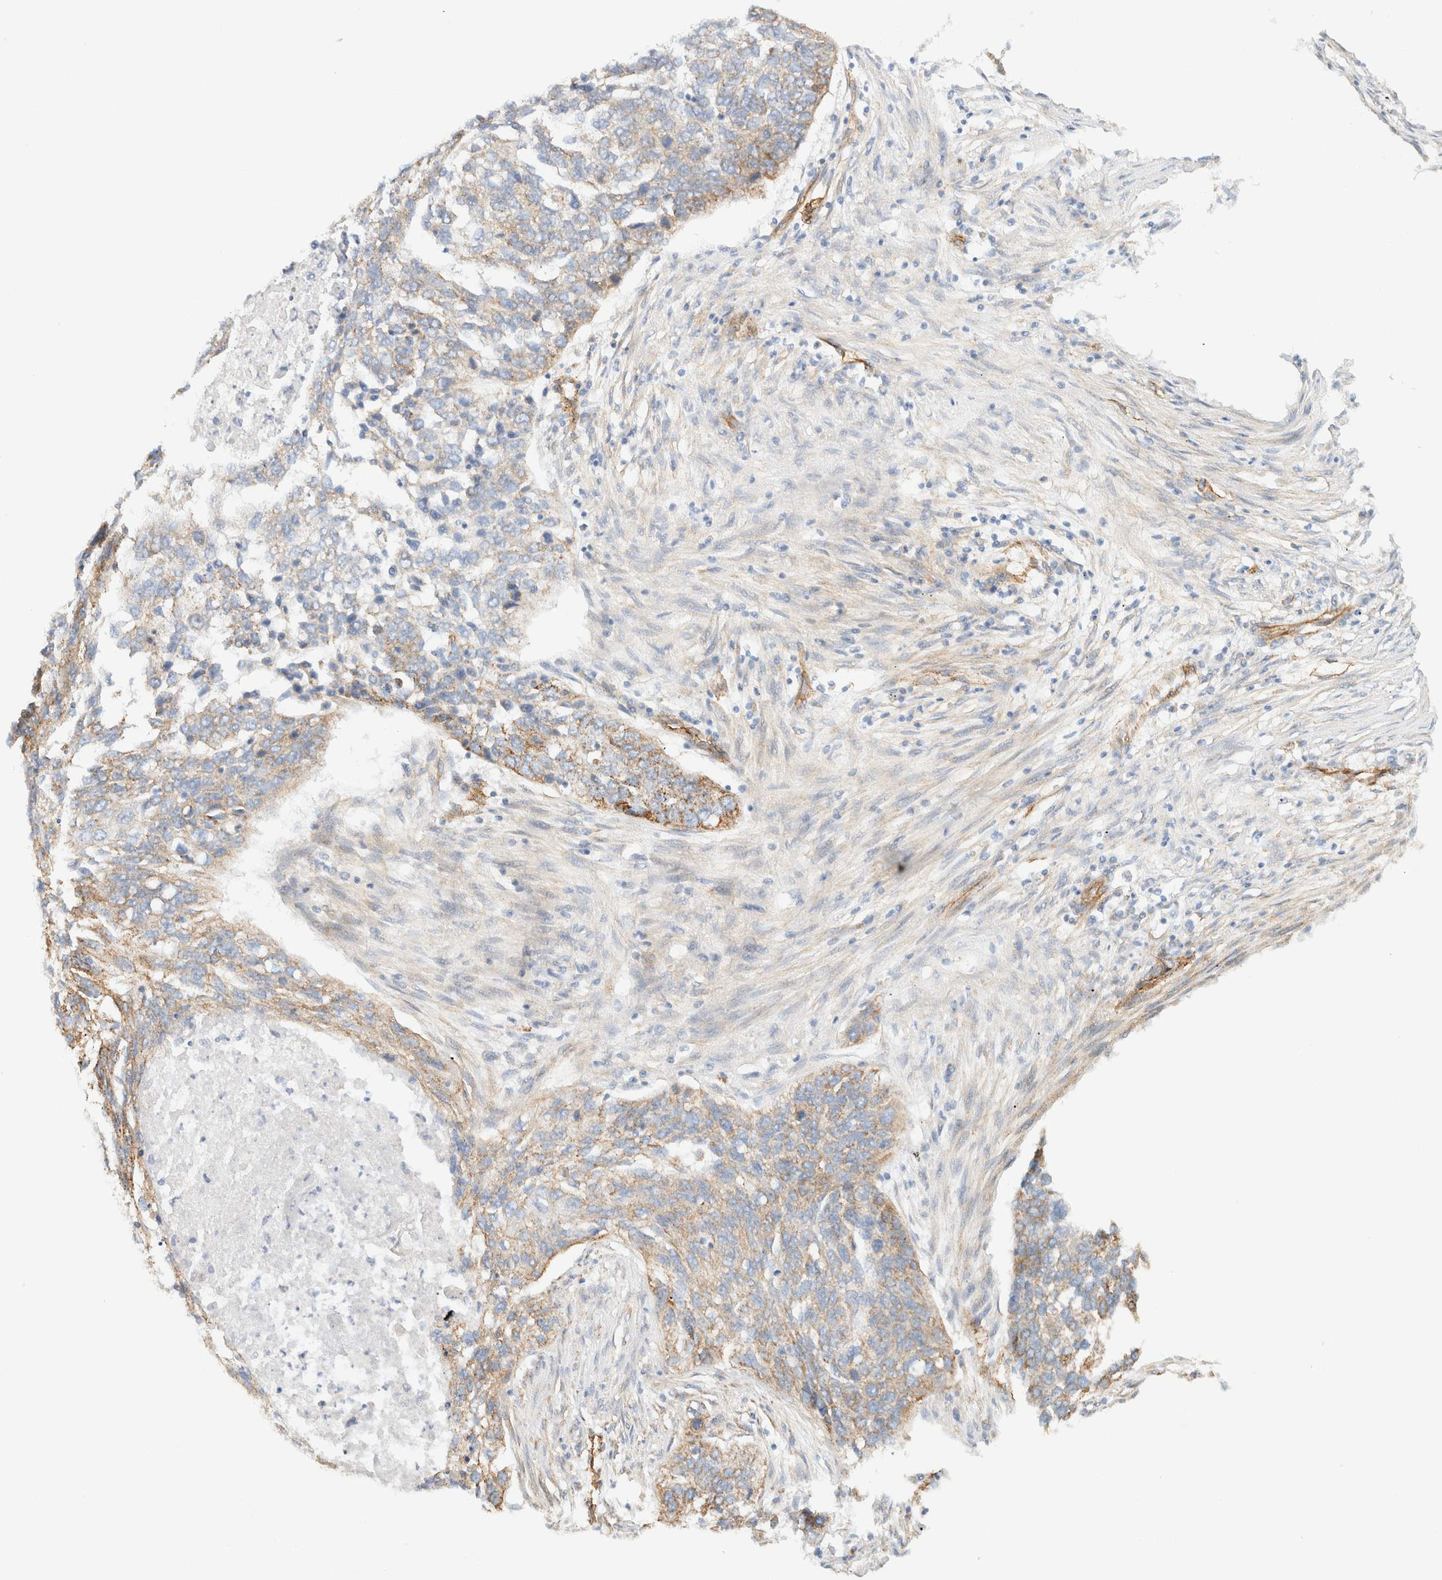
{"staining": {"intensity": "moderate", "quantity": "<25%", "location": "cytoplasmic/membranous"}, "tissue": "lung cancer", "cell_type": "Tumor cells", "image_type": "cancer", "snomed": [{"axis": "morphology", "description": "Squamous cell carcinoma, NOS"}, {"axis": "topography", "description": "Lung"}], "caption": "Tumor cells reveal low levels of moderate cytoplasmic/membranous expression in approximately <25% of cells in squamous cell carcinoma (lung).", "gene": "CYB5R4", "patient": {"sex": "female", "age": 63}}